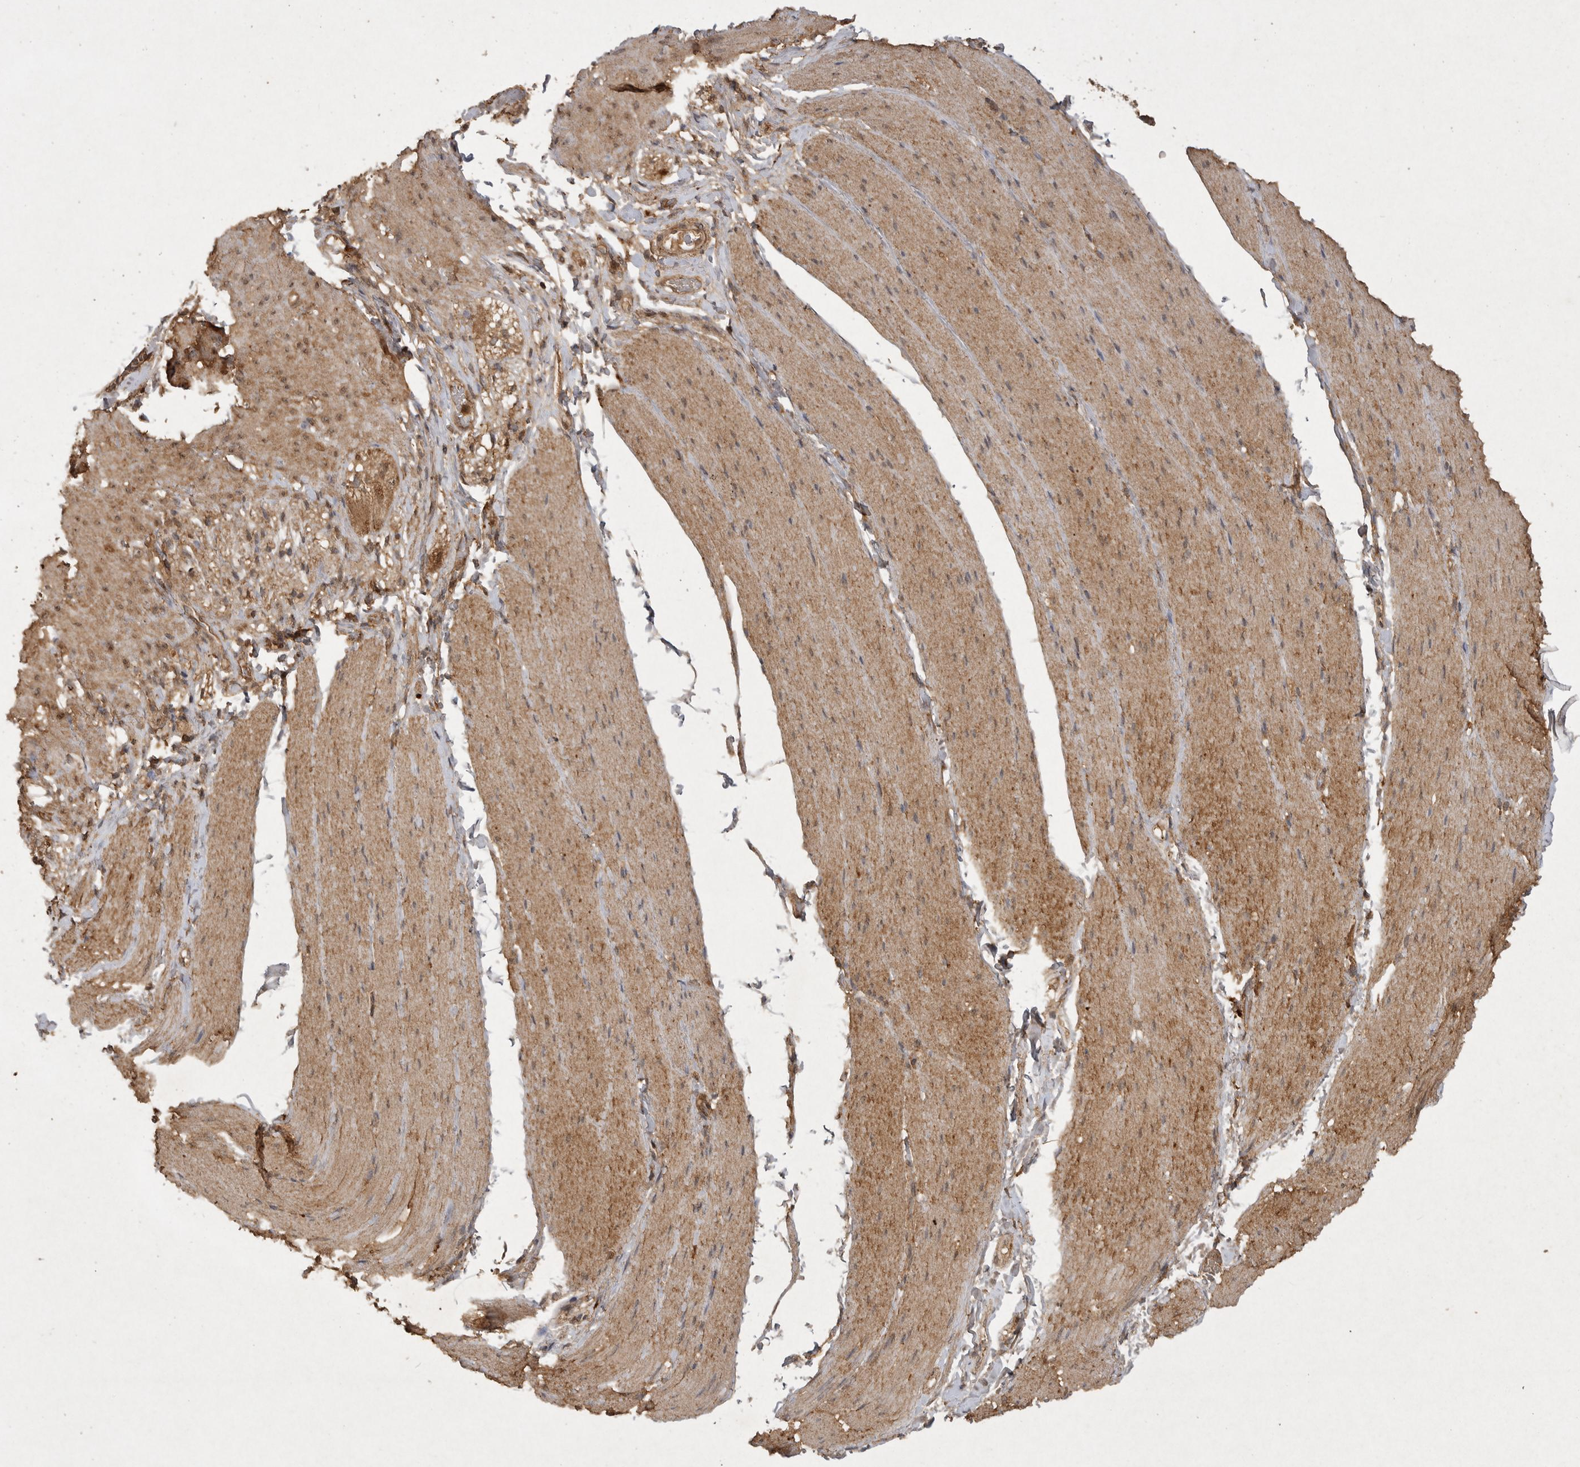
{"staining": {"intensity": "weak", "quantity": ">75%", "location": "cytoplasmic/membranous"}, "tissue": "smooth muscle", "cell_type": "Smooth muscle cells", "image_type": "normal", "snomed": [{"axis": "morphology", "description": "Normal tissue, NOS"}, {"axis": "topography", "description": "Smooth muscle"}, {"axis": "topography", "description": "Small intestine"}], "caption": "DAB (3,3'-diaminobenzidine) immunohistochemical staining of benign smooth muscle displays weak cytoplasmic/membranous protein expression in approximately >75% of smooth muscle cells. Nuclei are stained in blue.", "gene": "ICOSLG", "patient": {"sex": "female", "age": 84}}